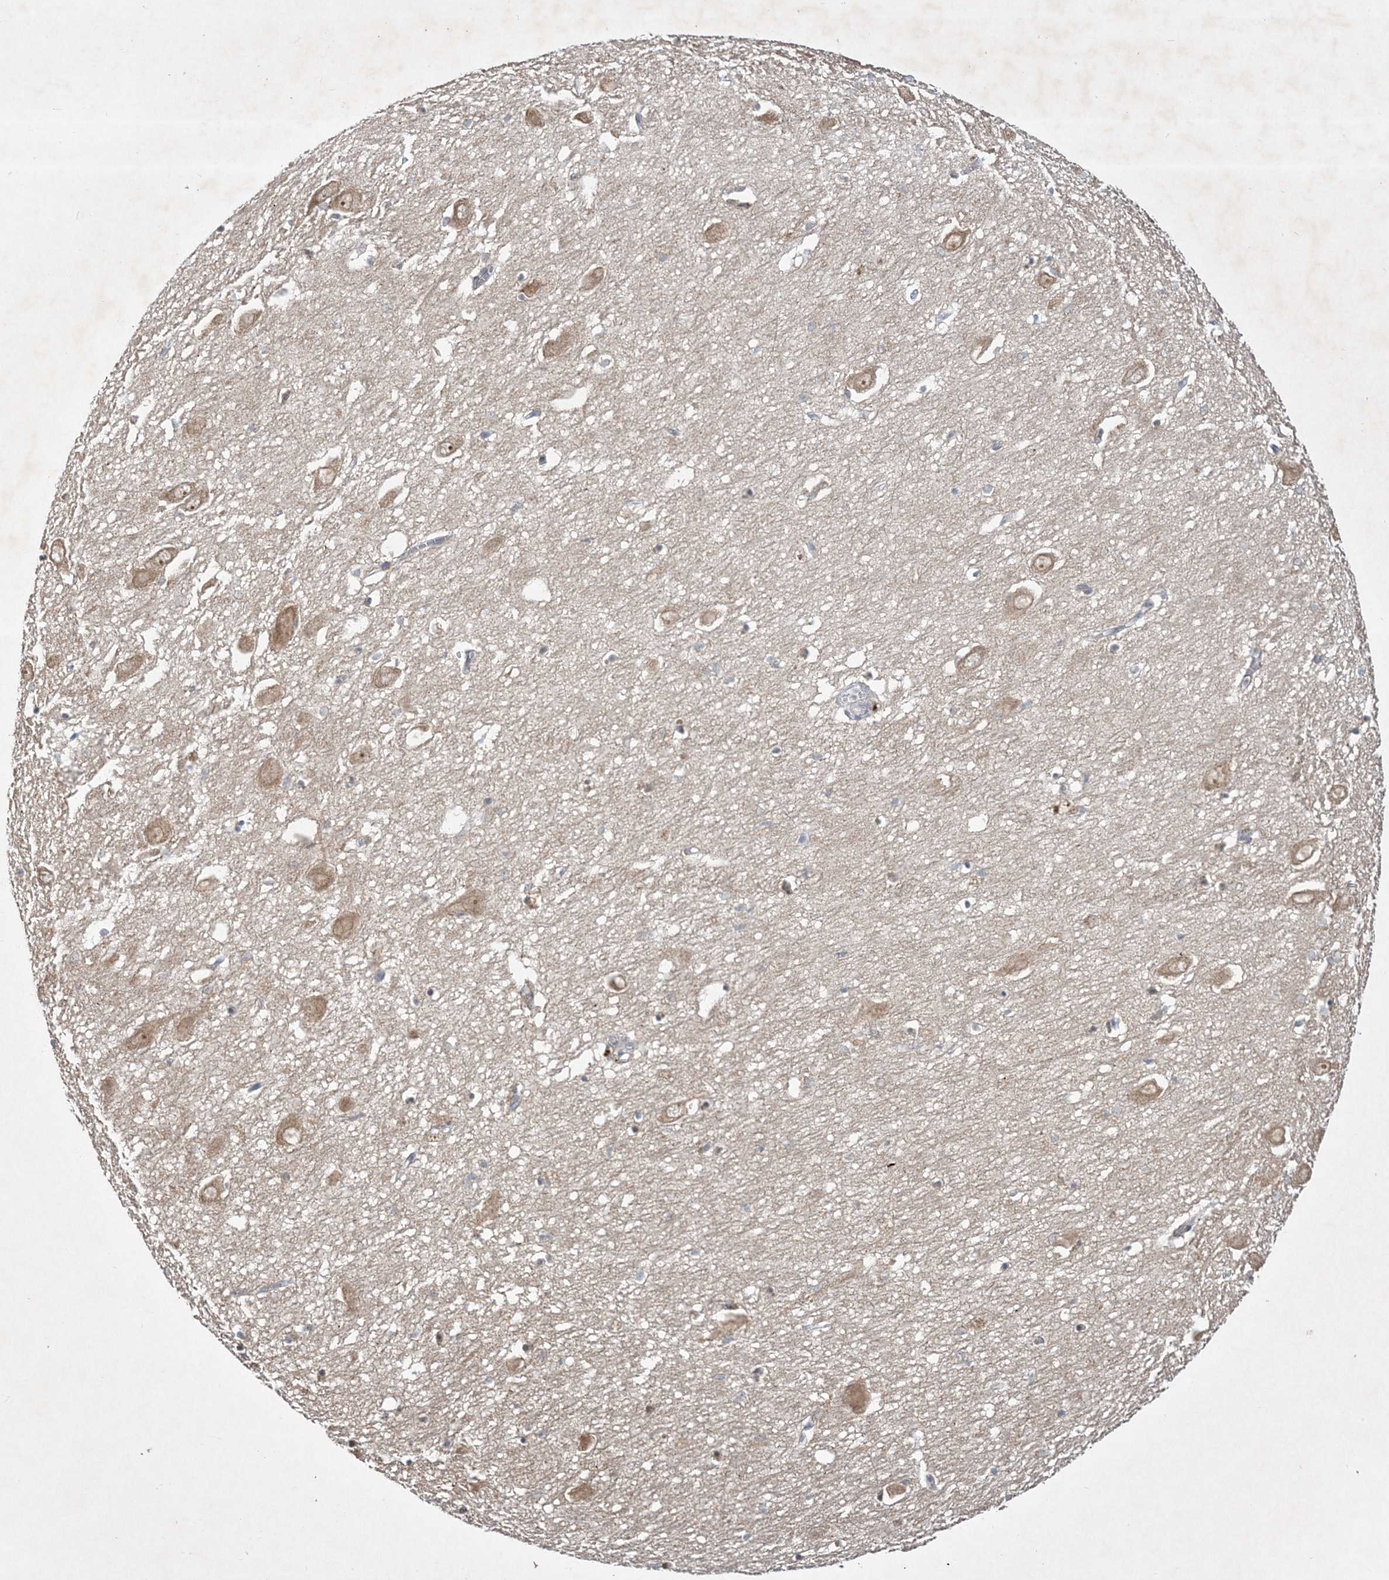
{"staining": {"intensity": "negative", "quantity": "none", "location": "none"}, "tissue": "hippocampus", "cell_type": "Glial cells", "image_type": "normal", "snomed": [{"axis": "morphology", "description": "Normal tissue, NOS"}, {"axis": "topography", "description": "Hippocampus"}], "caption": "An immunohistochemistry (IHC) histopathology image of normal hippocampus is shown. There is no staining in glial cells of hippocampus. Brightfield microscopy of IHC stained with DAB (brown) and hematoxylin (blue), captured at high magnification.", "gene": "SOGA3", "patient": {"sex": "female", "age": 64}}